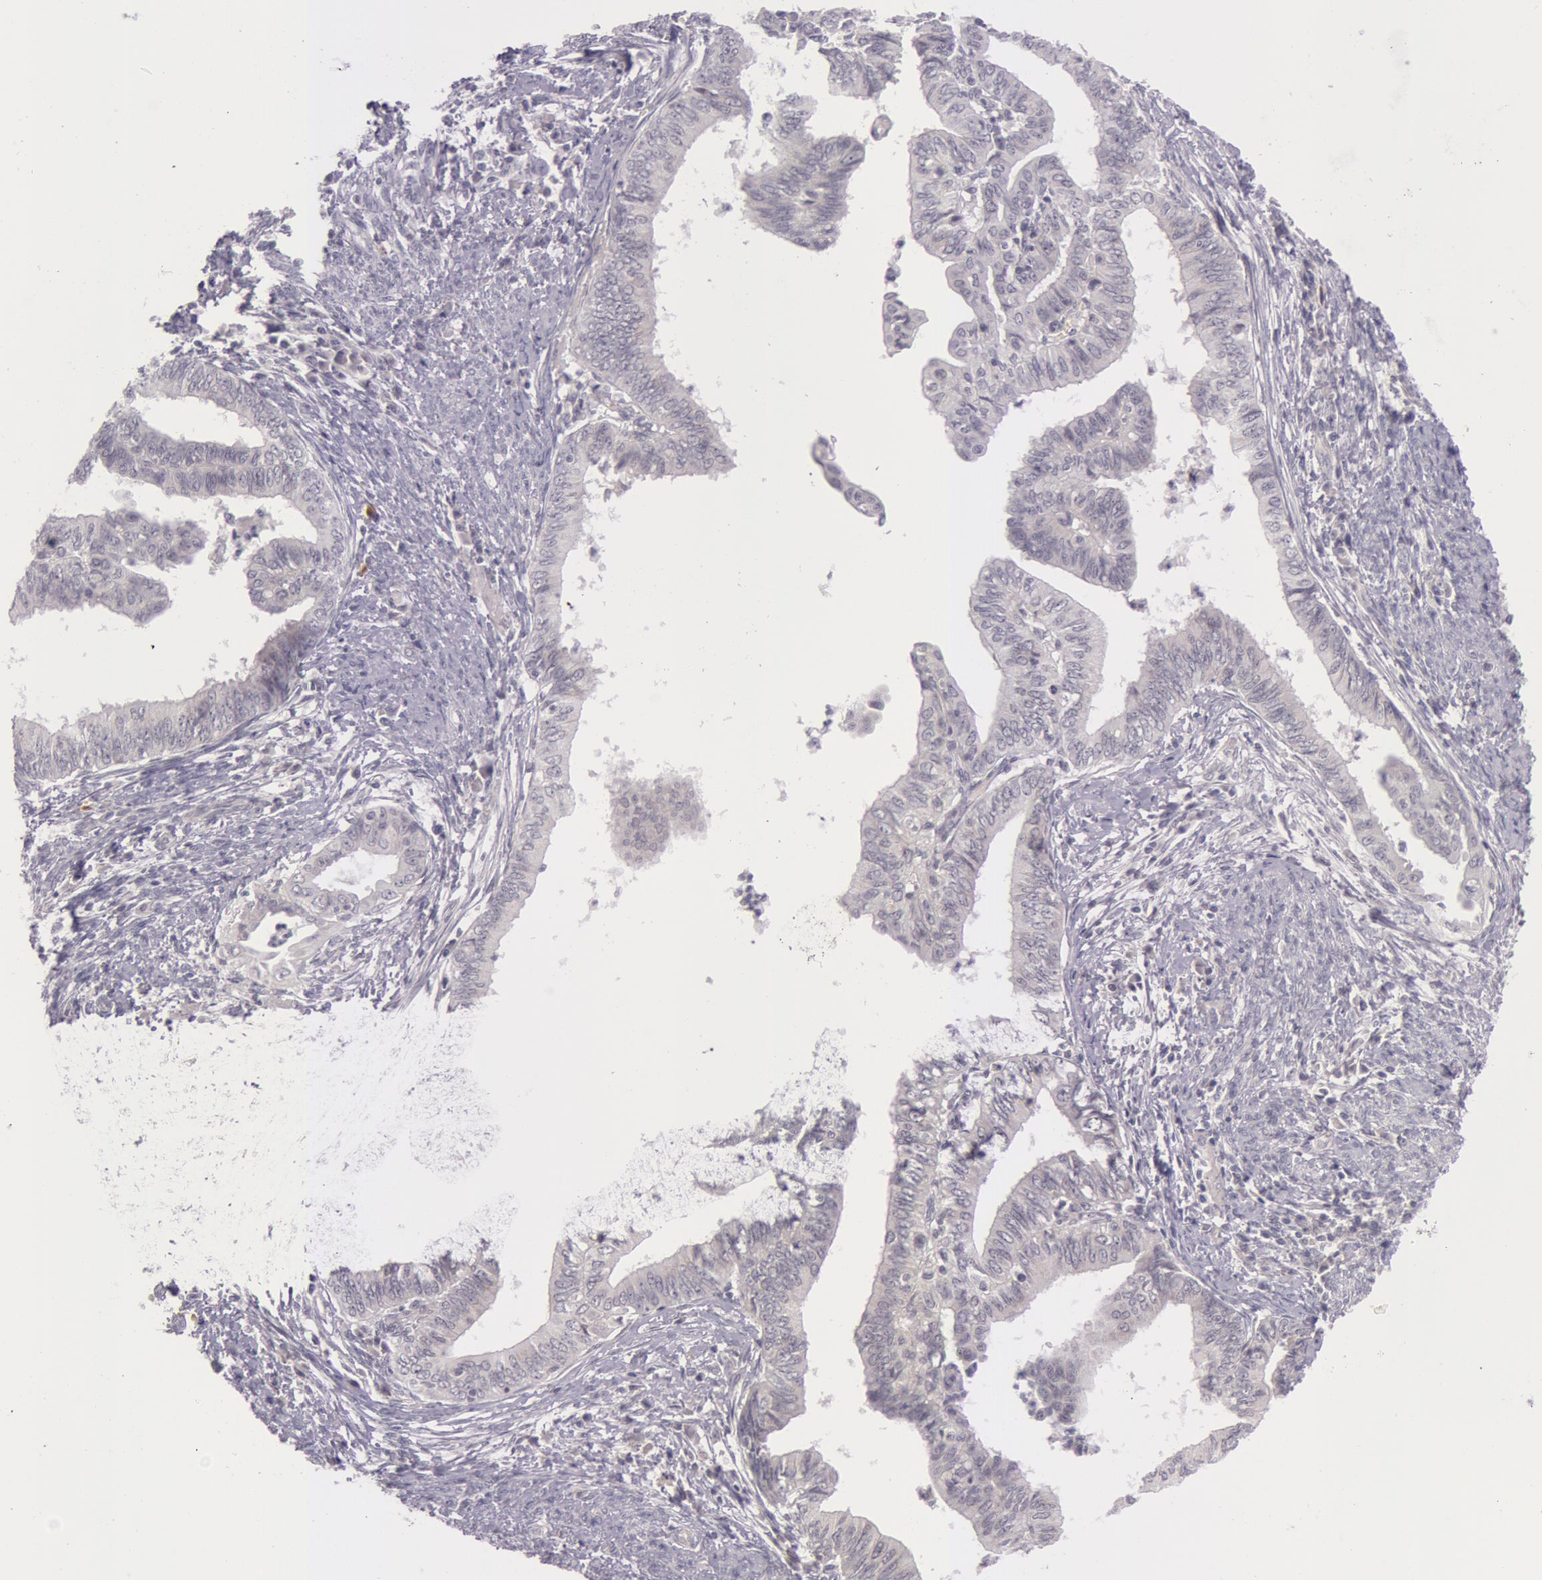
{"staining": {"intensity": "negative", "quantity": "none", "location": "none"}, "tissue": "endometrial cancer", "cell_type": "Tumor cells", "image_type": "cancer", "snomed": [{"axis": "morphology", "description": "Adenocarcinoma, NOS"}, {"axis": "topography", "description": "Endometrium"}], "caption": "DAB (3,3'-diaminobenzidine) immunohistochemical staining of endometrial cancer (adenocarcinoma) reveals no significant staining in tumor cells. The staining is performed using DAB brown chromogen with nuclei counter-stained in using hematoxylin.", "gene": "RBMY1F", "patient": {"sex": "female", "age": 66}}